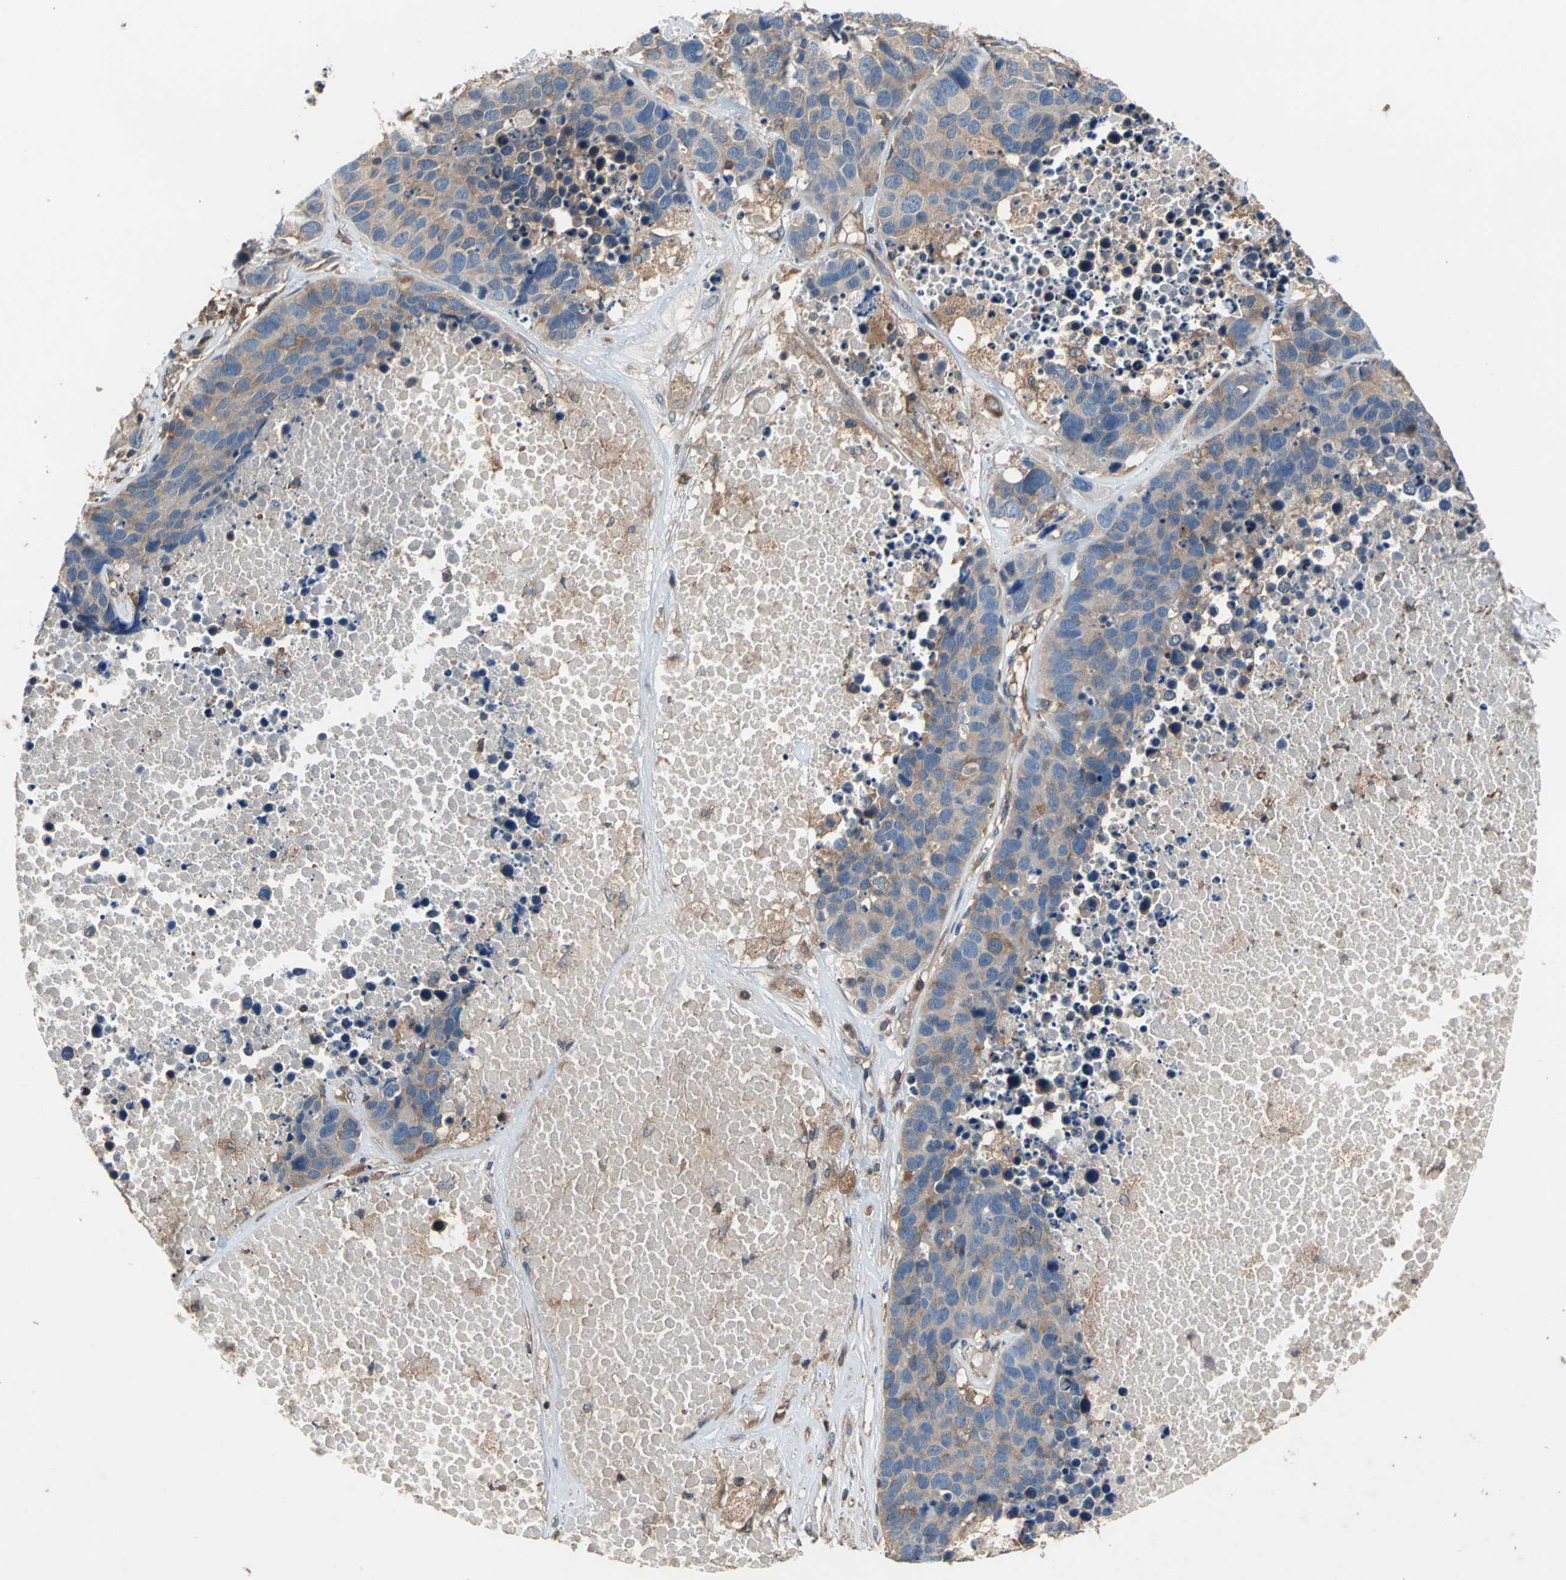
{"staining": {"intensity": "strong", "quantity": ">75%", "location": "cytoplasmic/membranous"}, "tissue": "carcinoid", "cell_type": "Tumor cells", "image_type": "cancer", "snomed": [{"axis": "morphology", "description": "Carcinoid, malignant, NOS"}, {"axis": "topography", "description": "Lung"}], "caption": "Immunohistochemical staining of human carcinoid reveals high levels of strong cytoplasmic/membranous staining in approximately >75% of tumor cells.", "gene": "CAPN1", "patient": {"sex": "male", "age": 60}}